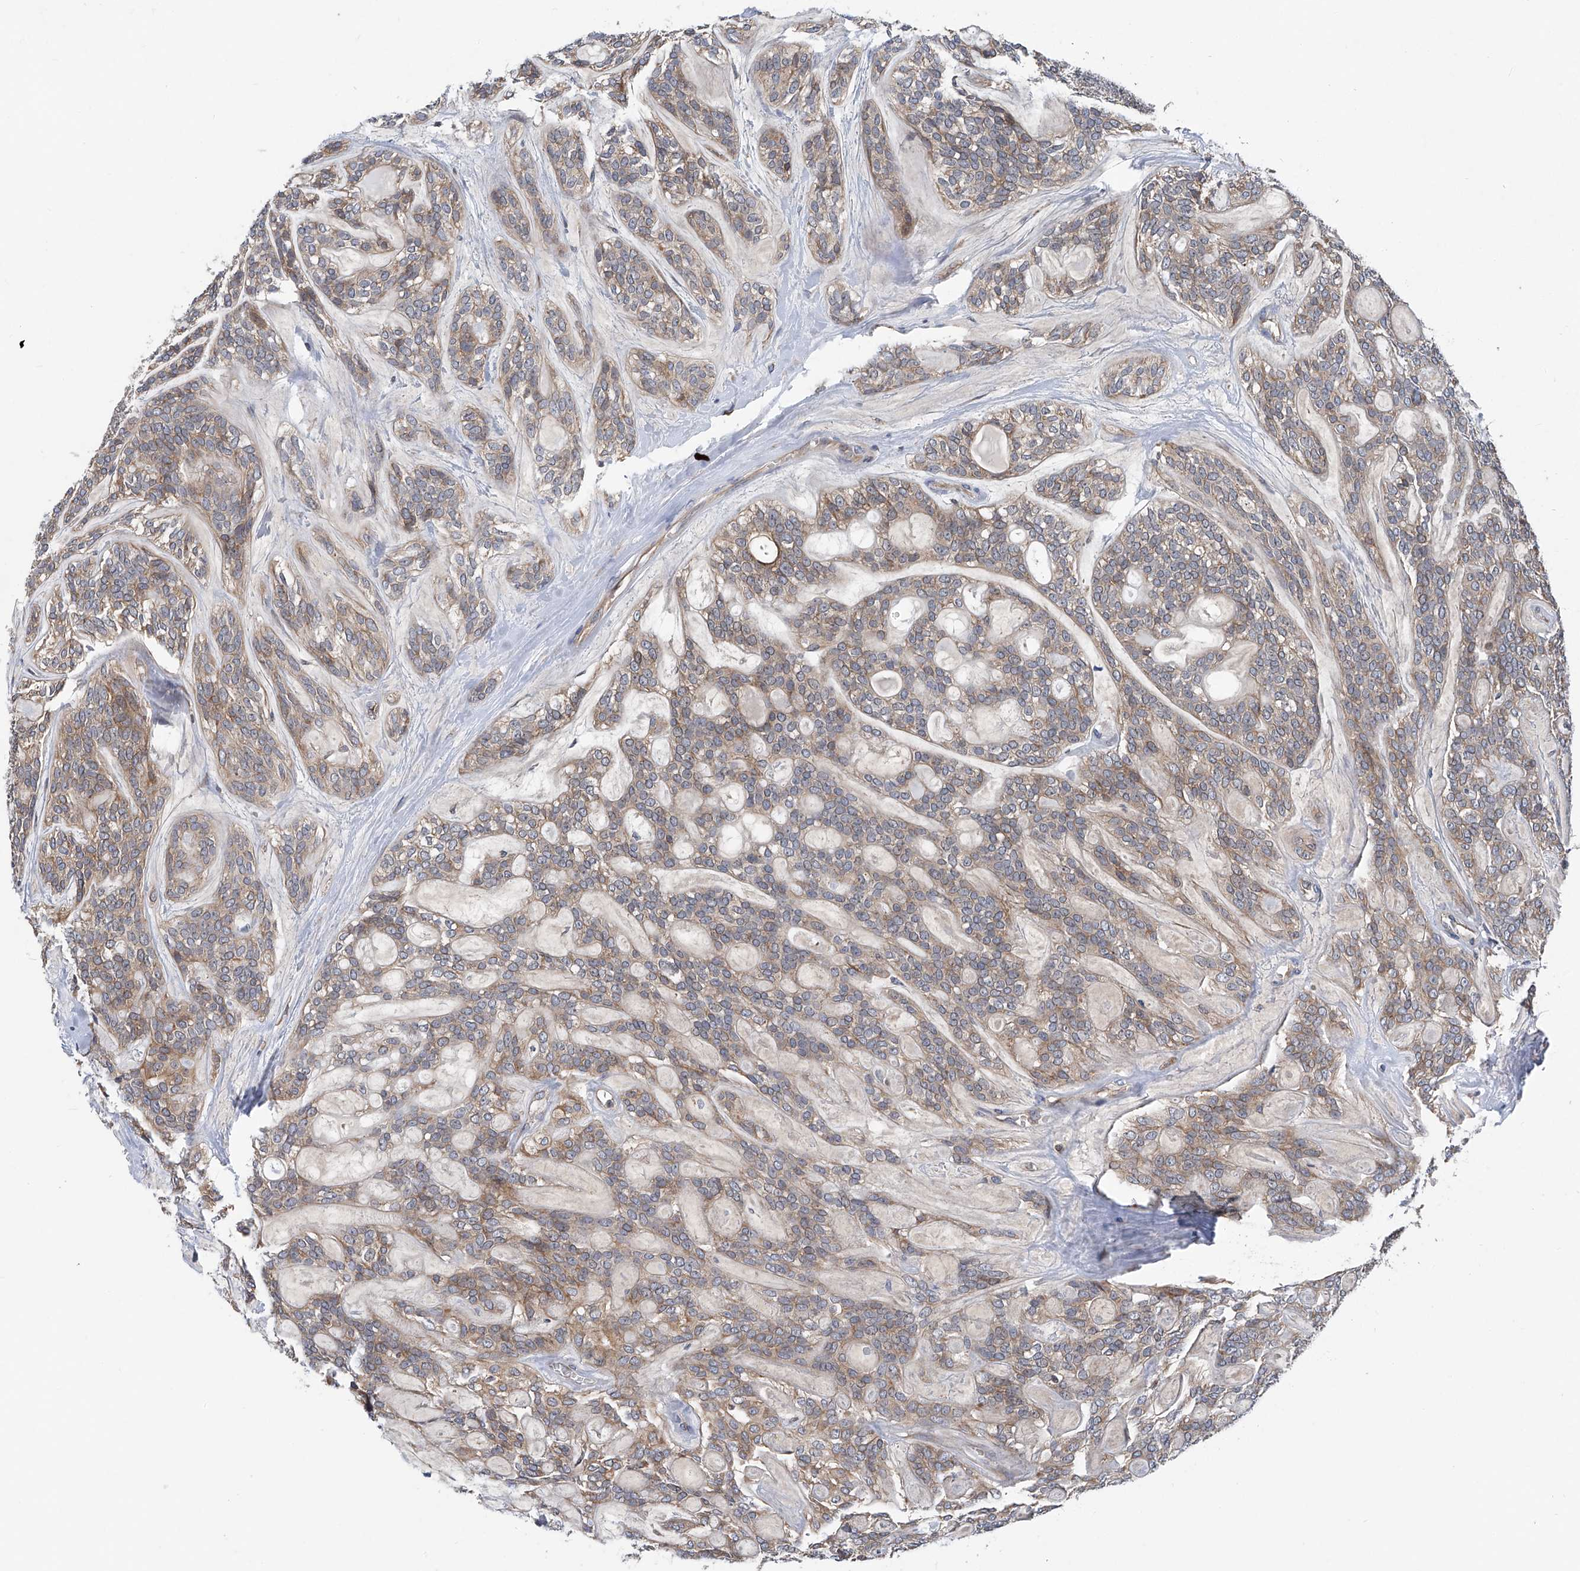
{"staining": {"intensity": "weak", "quantity": "25%-75%", "location": "cytoplasmic/membranous"}, "tissue": "head and neck cancer", "cell_type": "Tumor cells", "image_type": "cancer", "snomed": [{"axis": "morphology", "description": "Adenocarcinoma, NOS"}, {"axis": "topography", "description": "Head-Neck"}], "caption": "This is an image of IHC staining of head and neck adenocarcinoma, which shows weak positivity in the cytoplasmic/membranous of tumor cells.", "gene": "TRIM38", "patient": {"sex": "male", "age": 66}}